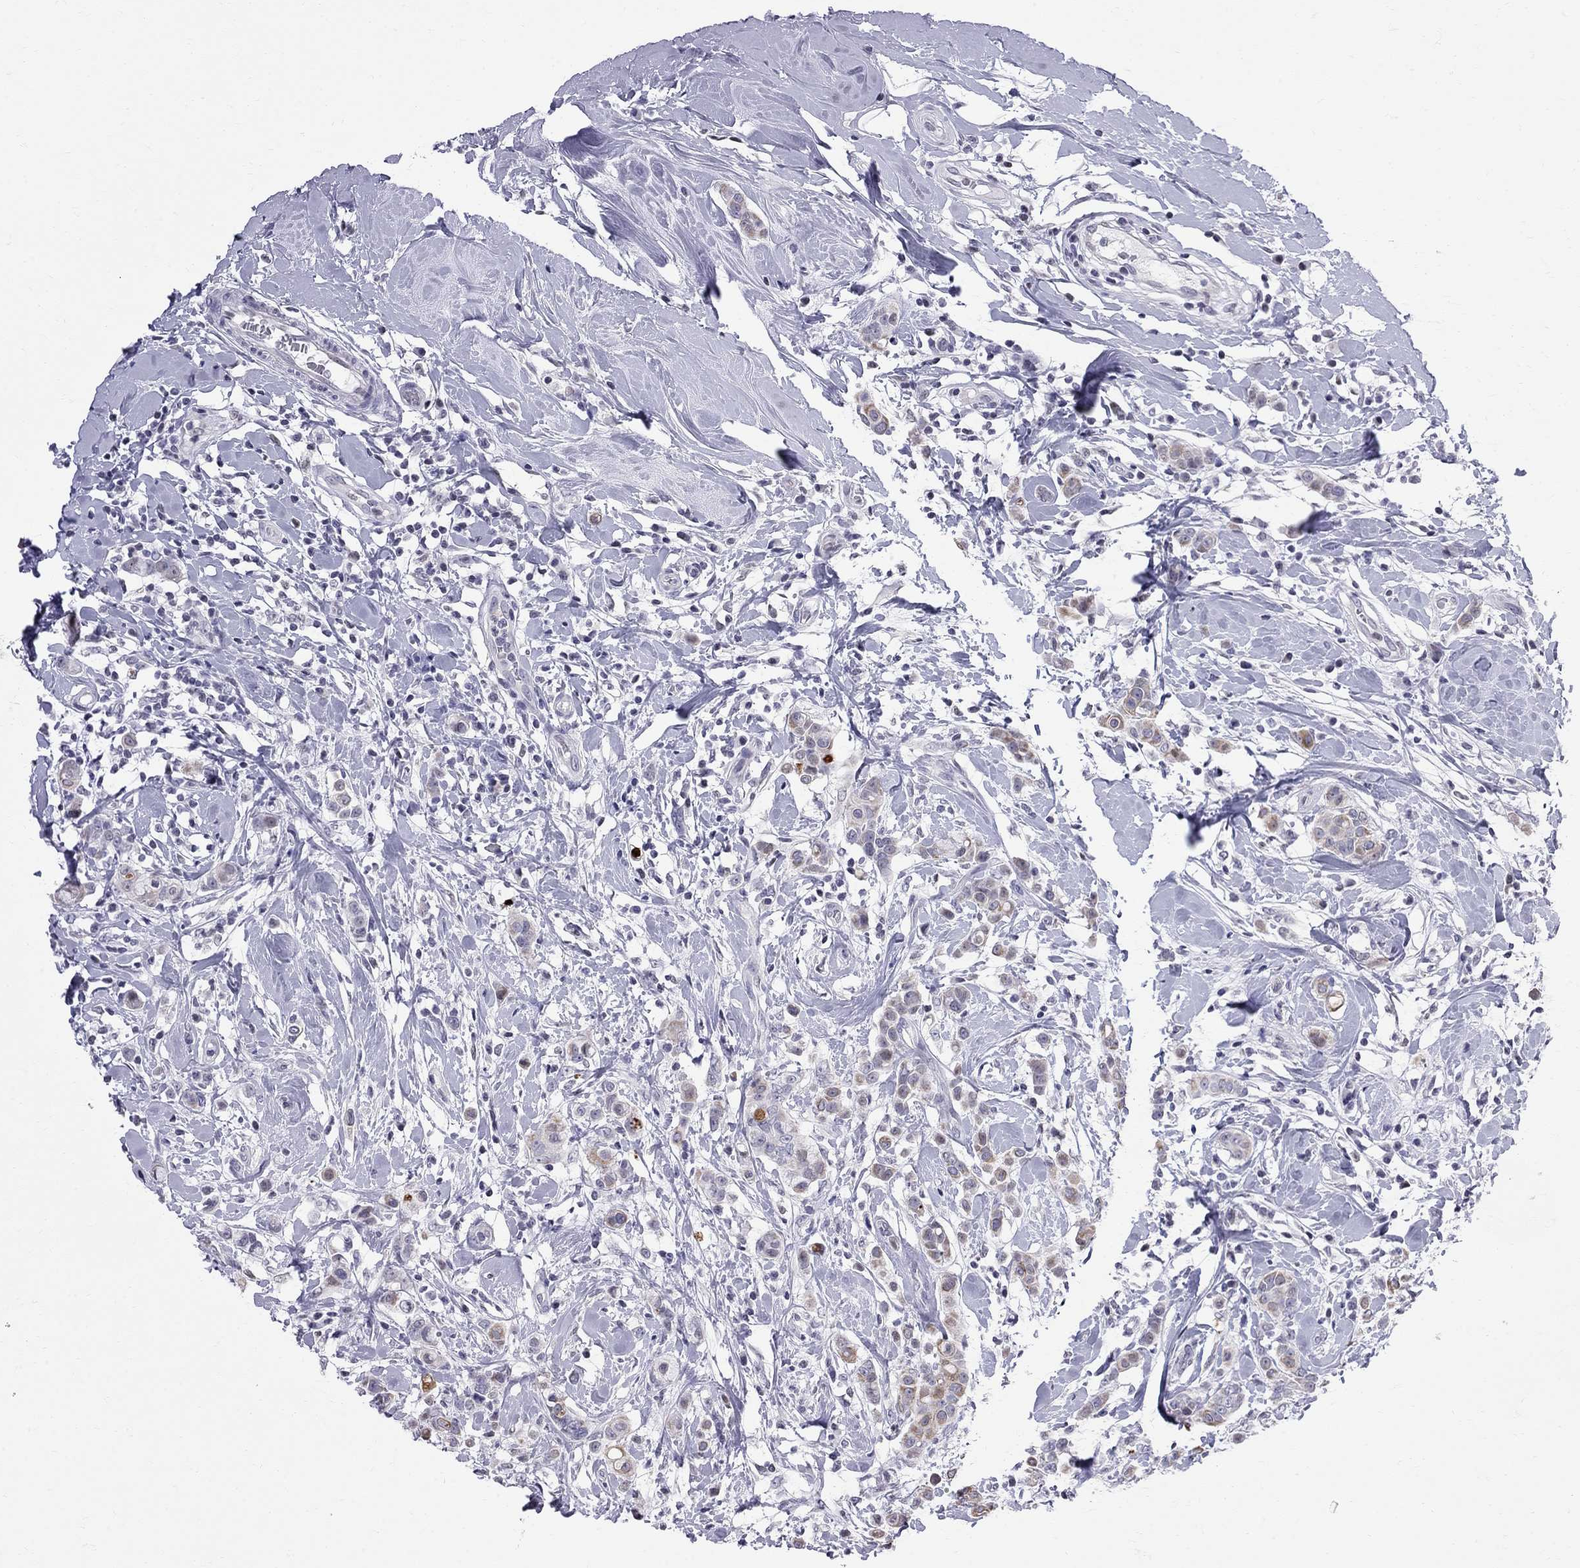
{"staining": {"intensity": "weak", "quantity": ">75%", "location": "cytoplasmic/membranous"}, "tissue": "breast cancer", "cell_type": "Tumor cells", "image_type": "cancer", "snomed": [{"axis": "morphology", "description": "Duct carcinoma"}, {"axis": "topography", "description": "Breast"}], "caption": "Weak cytoplasmic/membranous expression for a protein is seen in about >75% of tumor cells of intraductal carcinoma (breast) using immunohistochemistry (IHC).", "gene": "MUC15", "patient": {"sex": "female", "age": 27}}